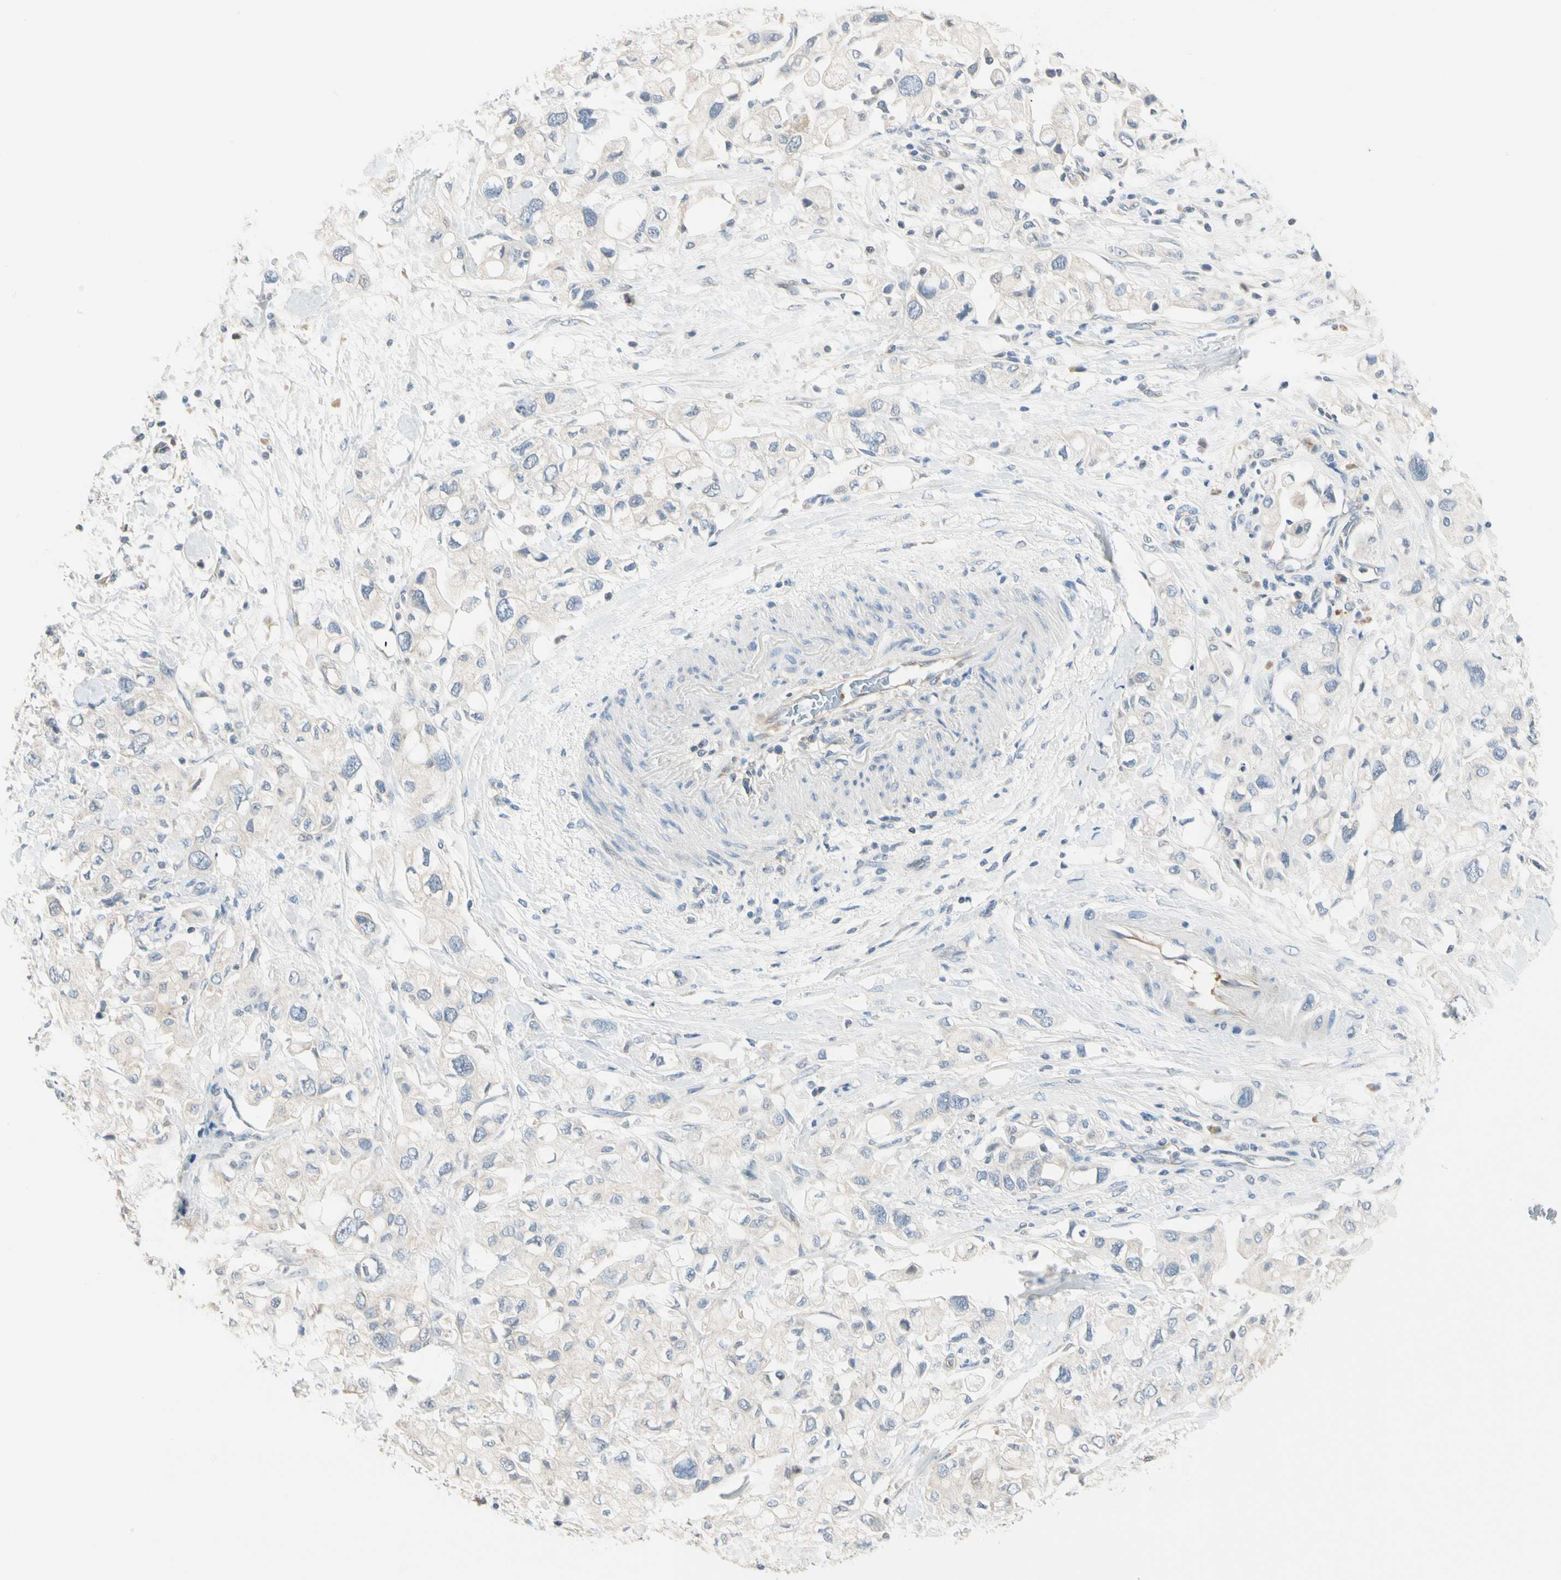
{"staining": {"intensity": "weak", "quantity": "<25%", "location": "cytoplasmic/membranous"}, "tissue": "pancreatic cancer", "cell_type": "Tumor cells", "image_type": "cancer", "snomed": [{"axis": "morphology", "description": "Adenocarcinoma, NOS"}, {"axis": "topography", "description": "Pancreas"}], "caption": "Immunohistochemistry (IHC) histopathology image of pancreatic adenocarcinoma stained for a protein (brown), which demonstrates no expression in tumor cells. (DAB (3,3'-diaminobenzidine) immunohistochemistry visualized using brightfield microscopy, high magnification).", "gene": "GPR153", "patient": {"sex": "female", "age": 56}}